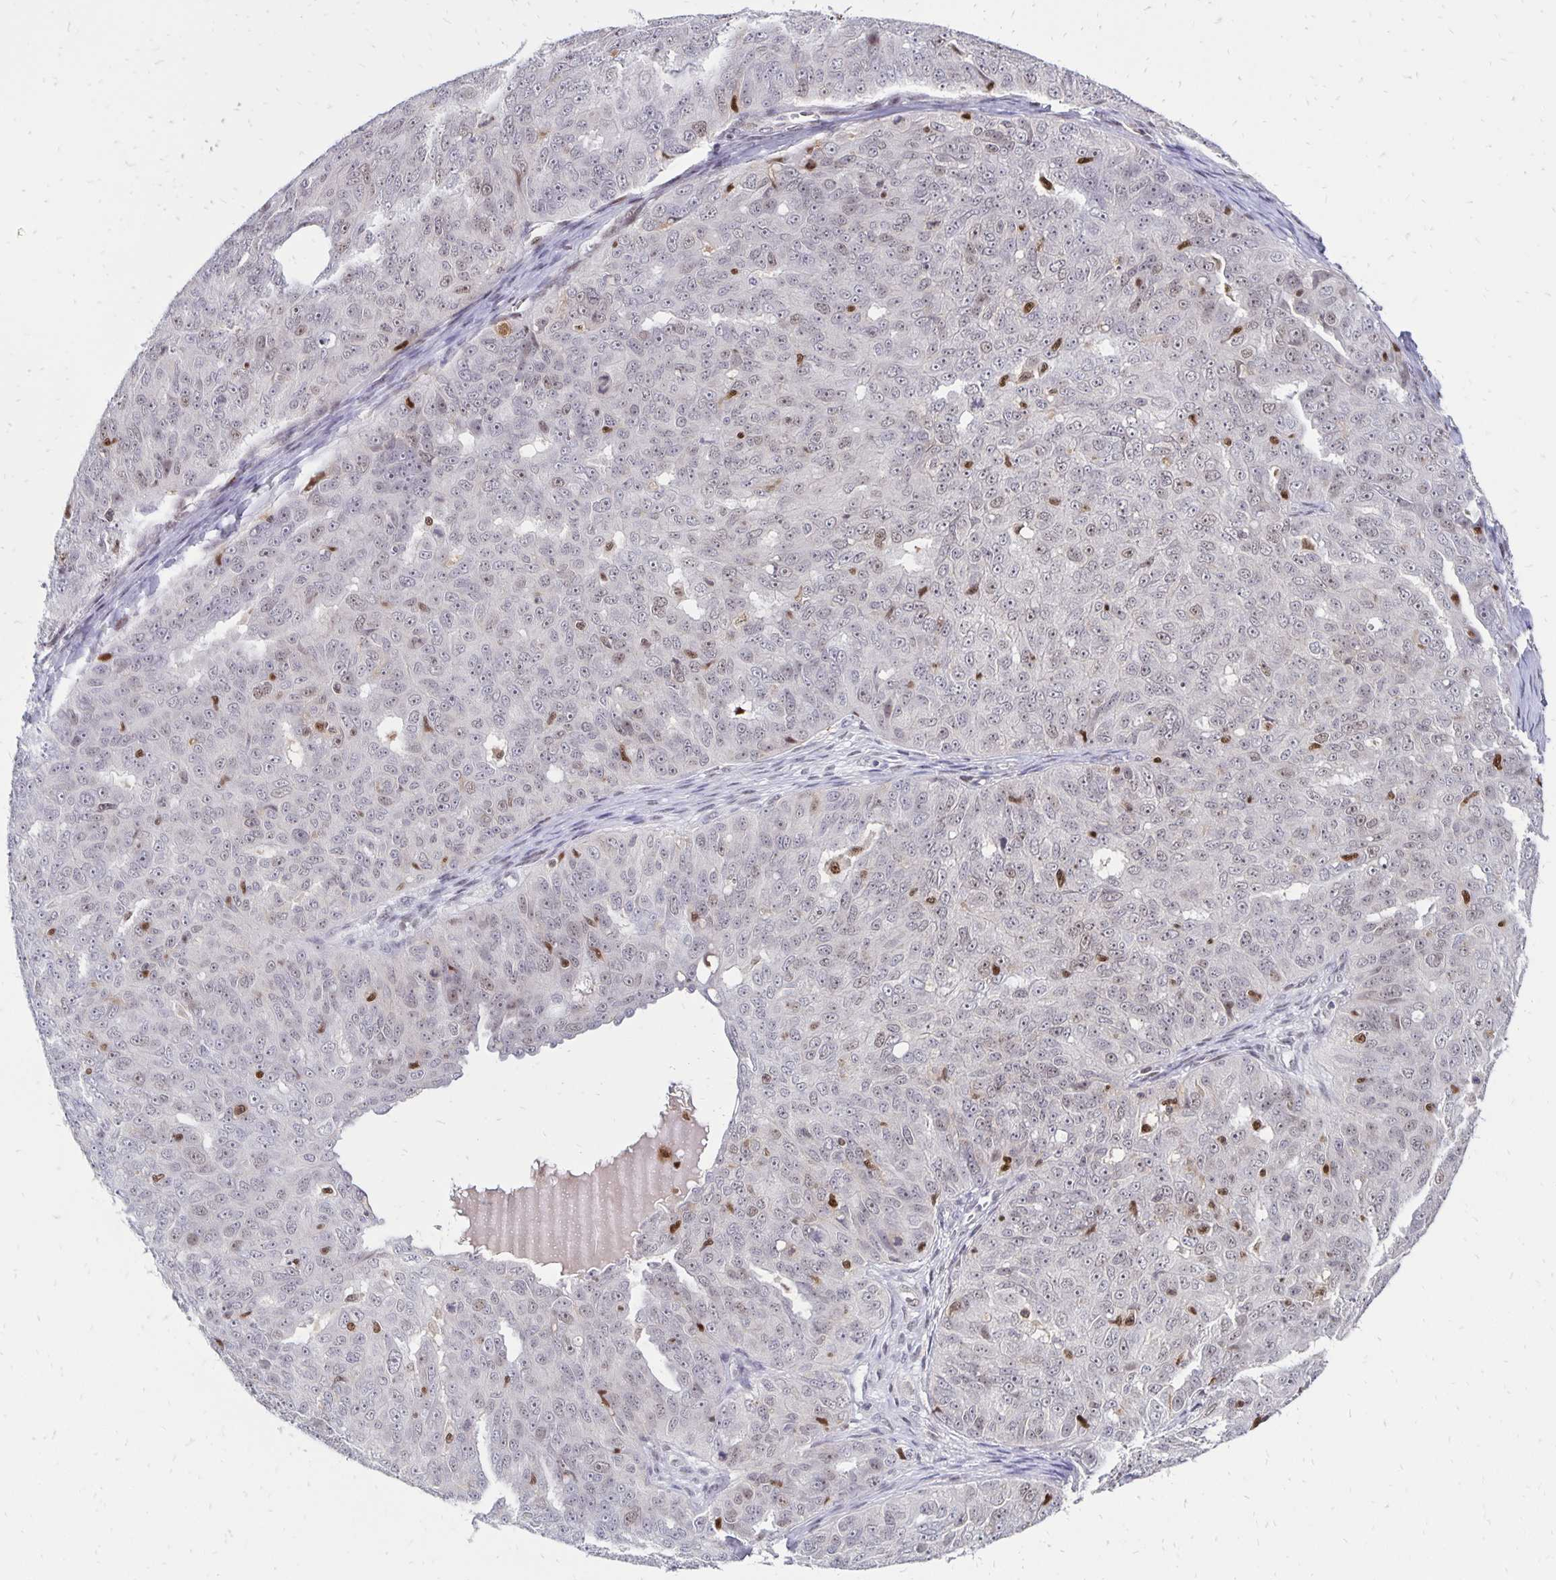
{"staining": {"intensity": "moderate", "quantity": "<25%", "location": "nuclear"}, "tissue": "ovarian cancer", "cell_type": "Tumor cells", "image_type": "cancer", "snomed": [{"axis": "morphology", "description": "Carcinoma, endometroid"}, {"axis": "topography", "description": "Ovary"}], "caption": "Ovarian endometroid carcinoma stained for a protein displays moderate nuclear positivity in tumor cells. (Brightfield microscopy of DAB IHC at high magnification).", "gene": "DCK", "patient": {"sex": "female", "age": 70}}